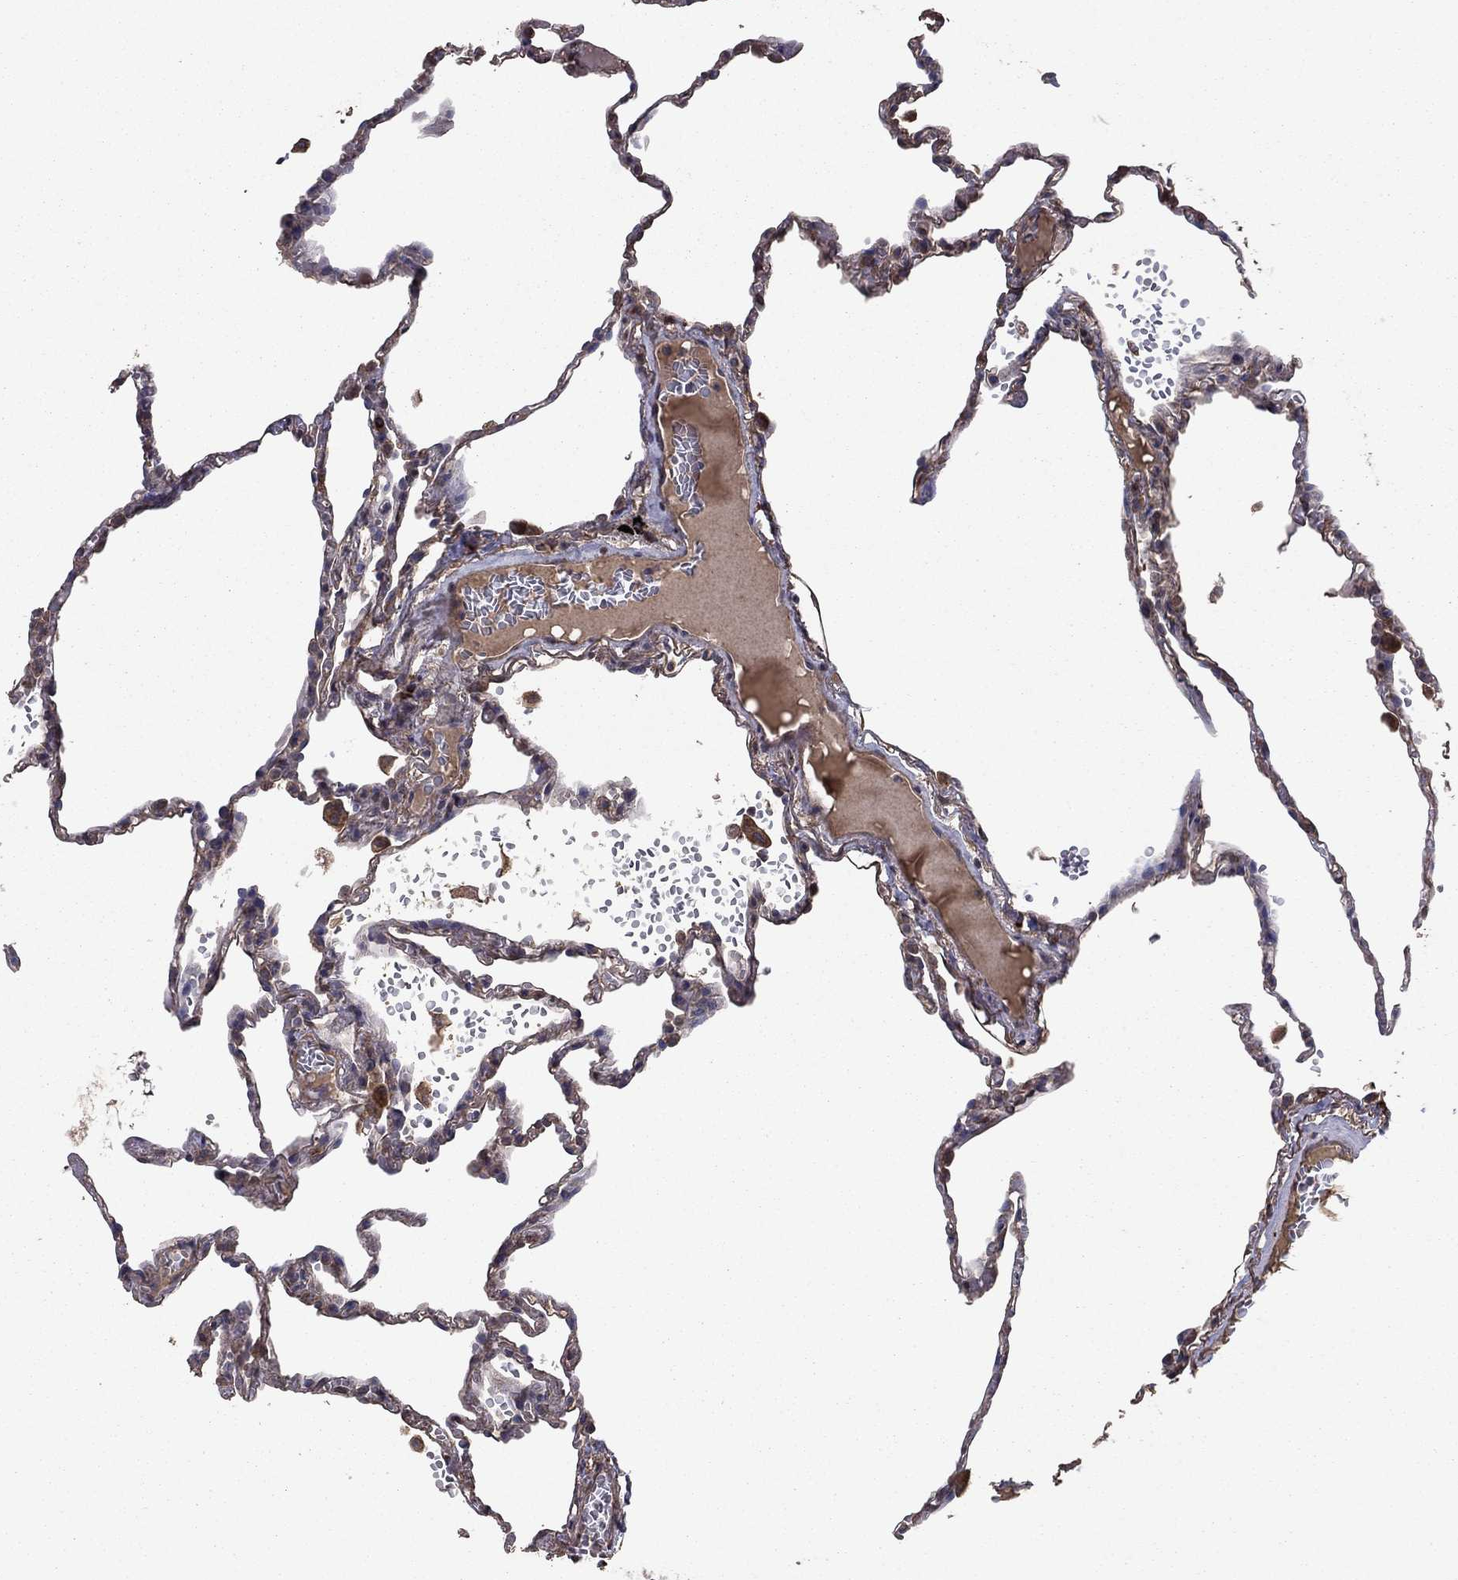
{"staining": {"intensity": "negative", "quantity": "none", "location": "none"}, "tissue": "lung", "cell_type": "Alveolar cells", "image_type": "normal", "snomed": [{"axis": "morphology", "description": "Normal tissue, NOS"}, {"axis": "topography", "description": "Lung"}], "caption": "Immunohistochemical staining of unremarkable human lung shows no significant positivity in alveolar cells. (DAB immunohistochemistry with hematoxylin counter stain).", "gene": "FLT4", "patient": {"sex": "male", "age": 78}}